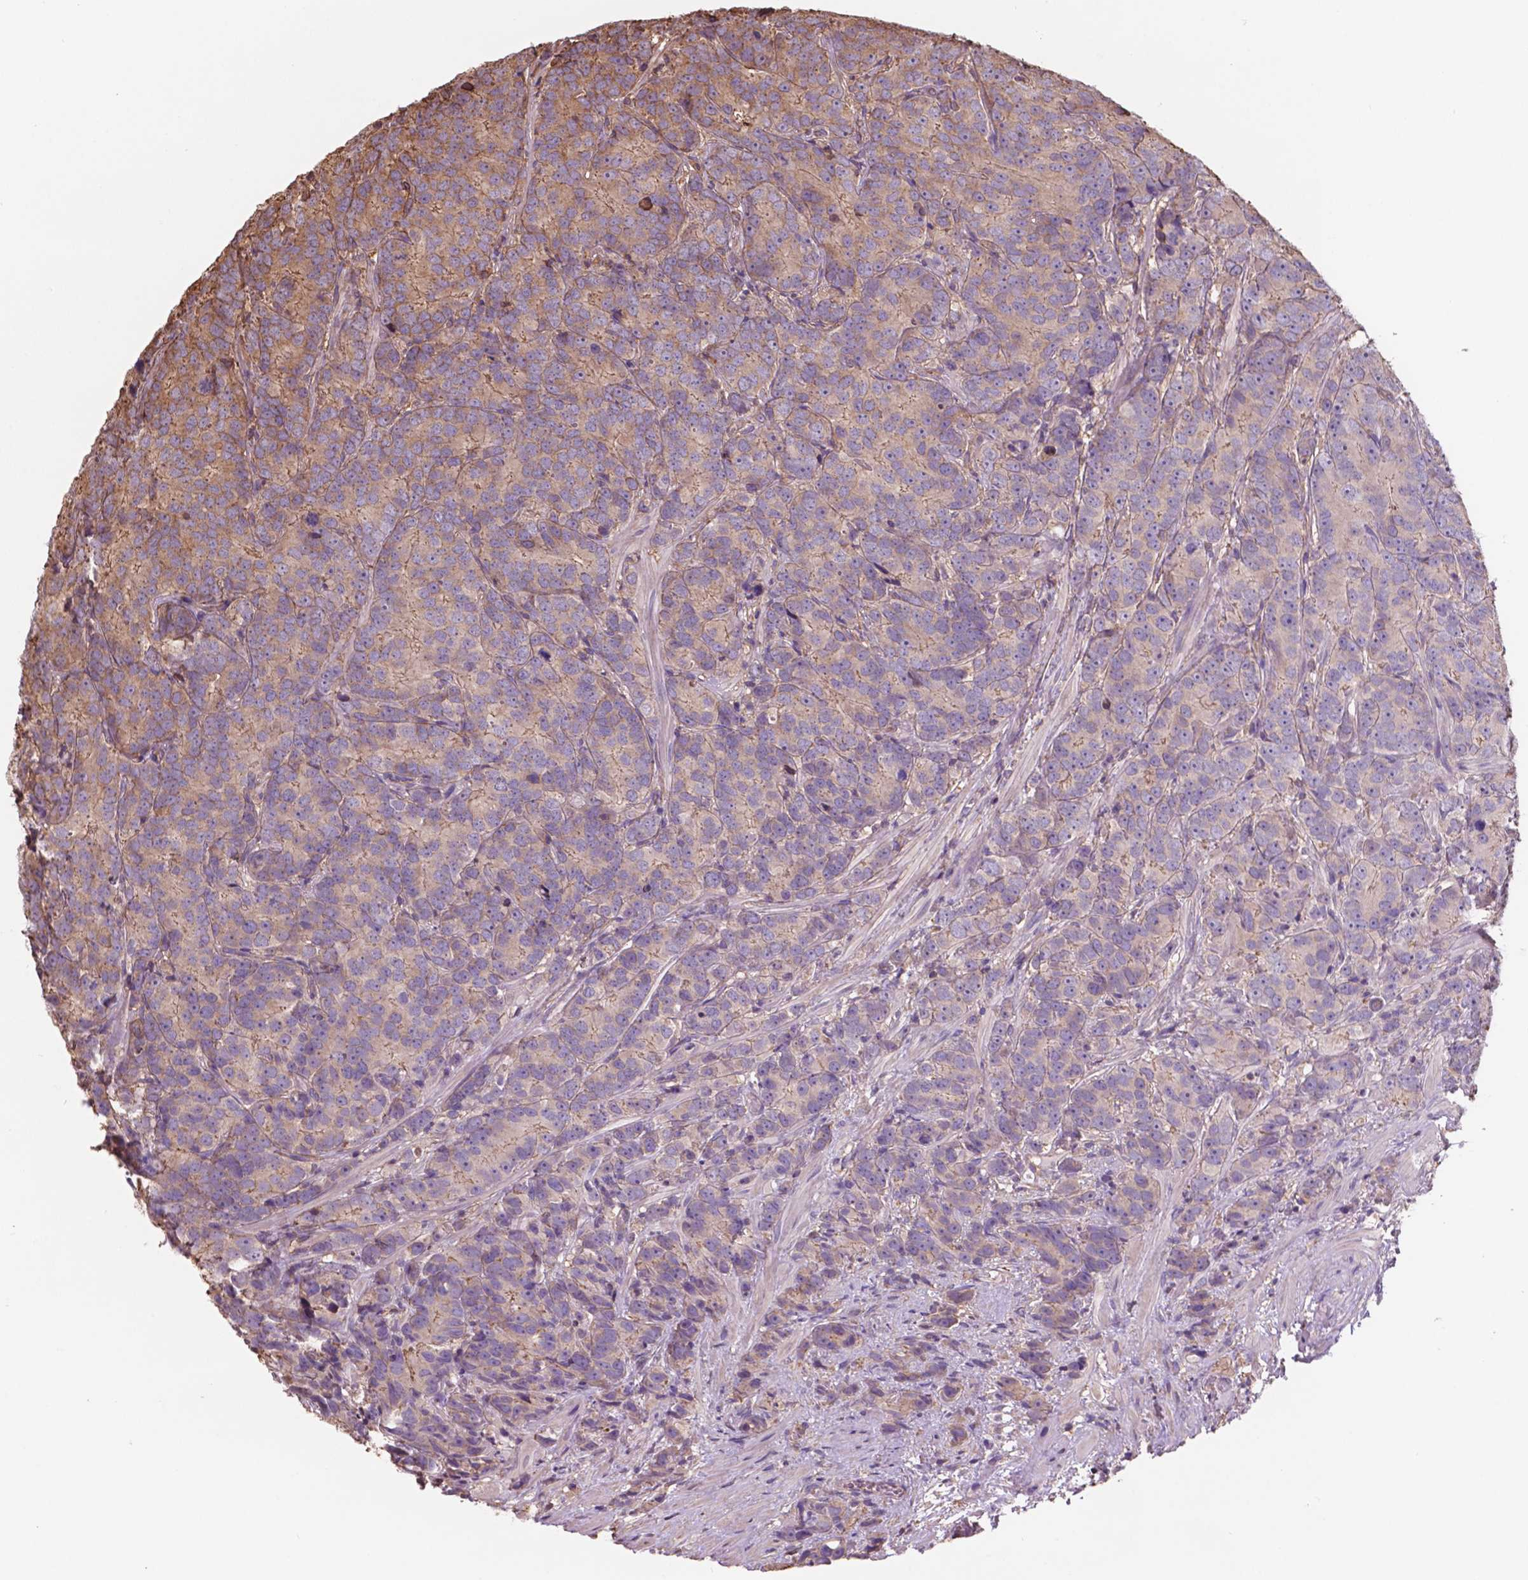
{"staining": {"intensity": "moderate", "quantity": ">75%", "location": "cytoplasmic/membranous"}, "tissue": "prostate cancer", "cell_type": "Tumor cells", "image_type": "cancer", "snomed": [{"axis": "morphology", "description": "Adenocarcinoma, High grade"}, {"axis": "topography", "description": "Prostate"}], "caption": "Prostate cancer (high-grade adenocarcinoma) stained with a protein marker reveals moderate staining in tumor cells.", "gene": "NIPA2", "patient": {"sex": "male", "age": 90}}